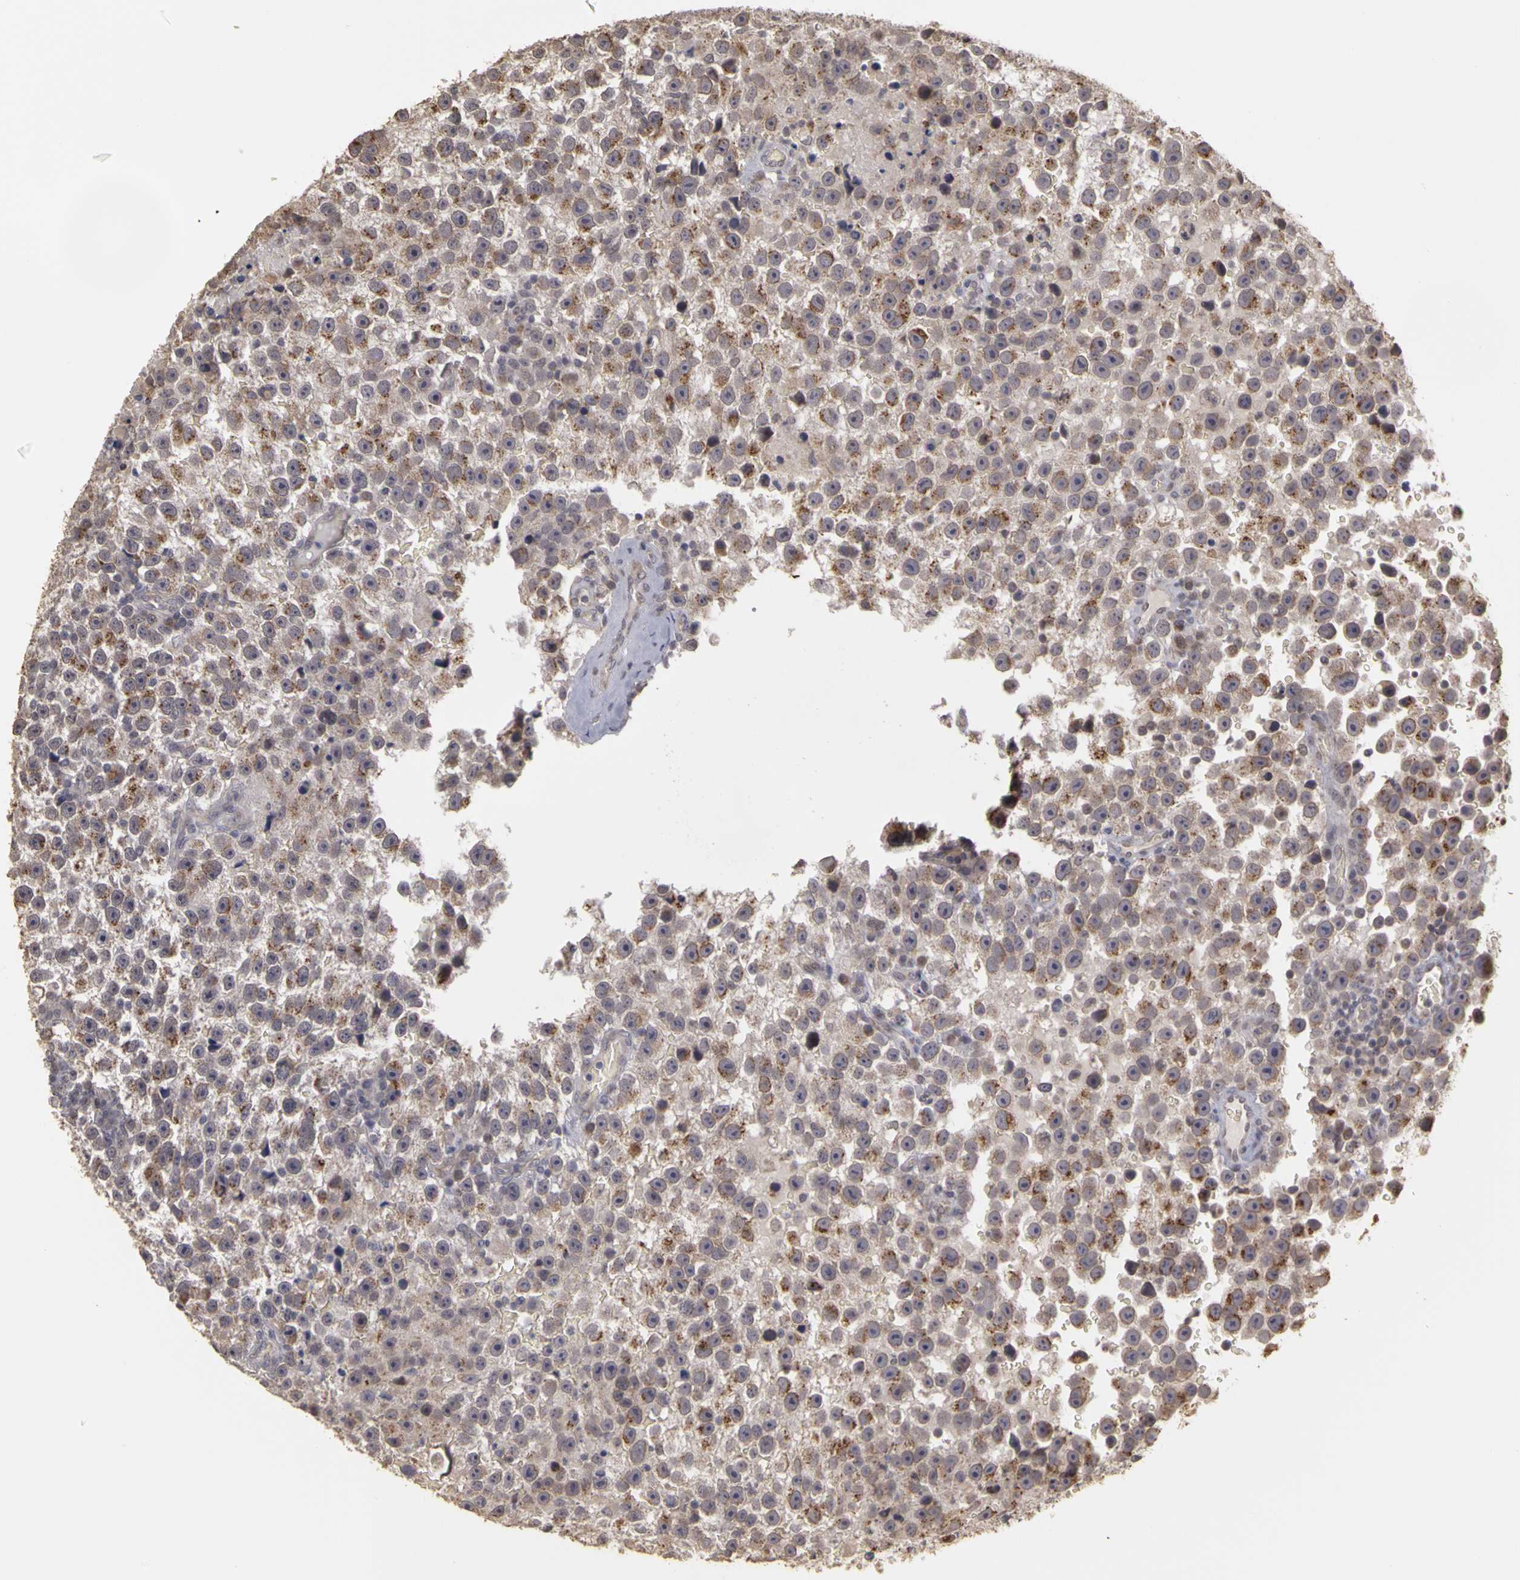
{"staining": {"intensity": "moderate", "quantity": "<25%", "location": "cytoplasmic/membranous"}, "tissue": "testis cancer", "cell_type": "Tumor cells", "image_type": "cancer", "snomed": [{"axis": "morphology", "description": "Seminoma, NOS"}, {"axis": "topography", "description": "Testis"}], "caption": "A histopathology image showing moderate cytoplasmic/membranous staining in about <25% of tumor cells in testis seminoma, as visualized by brown immunohistochemical staining.", "gene": "FRMD7", "patient": {"sex": "male", "age": 33}}